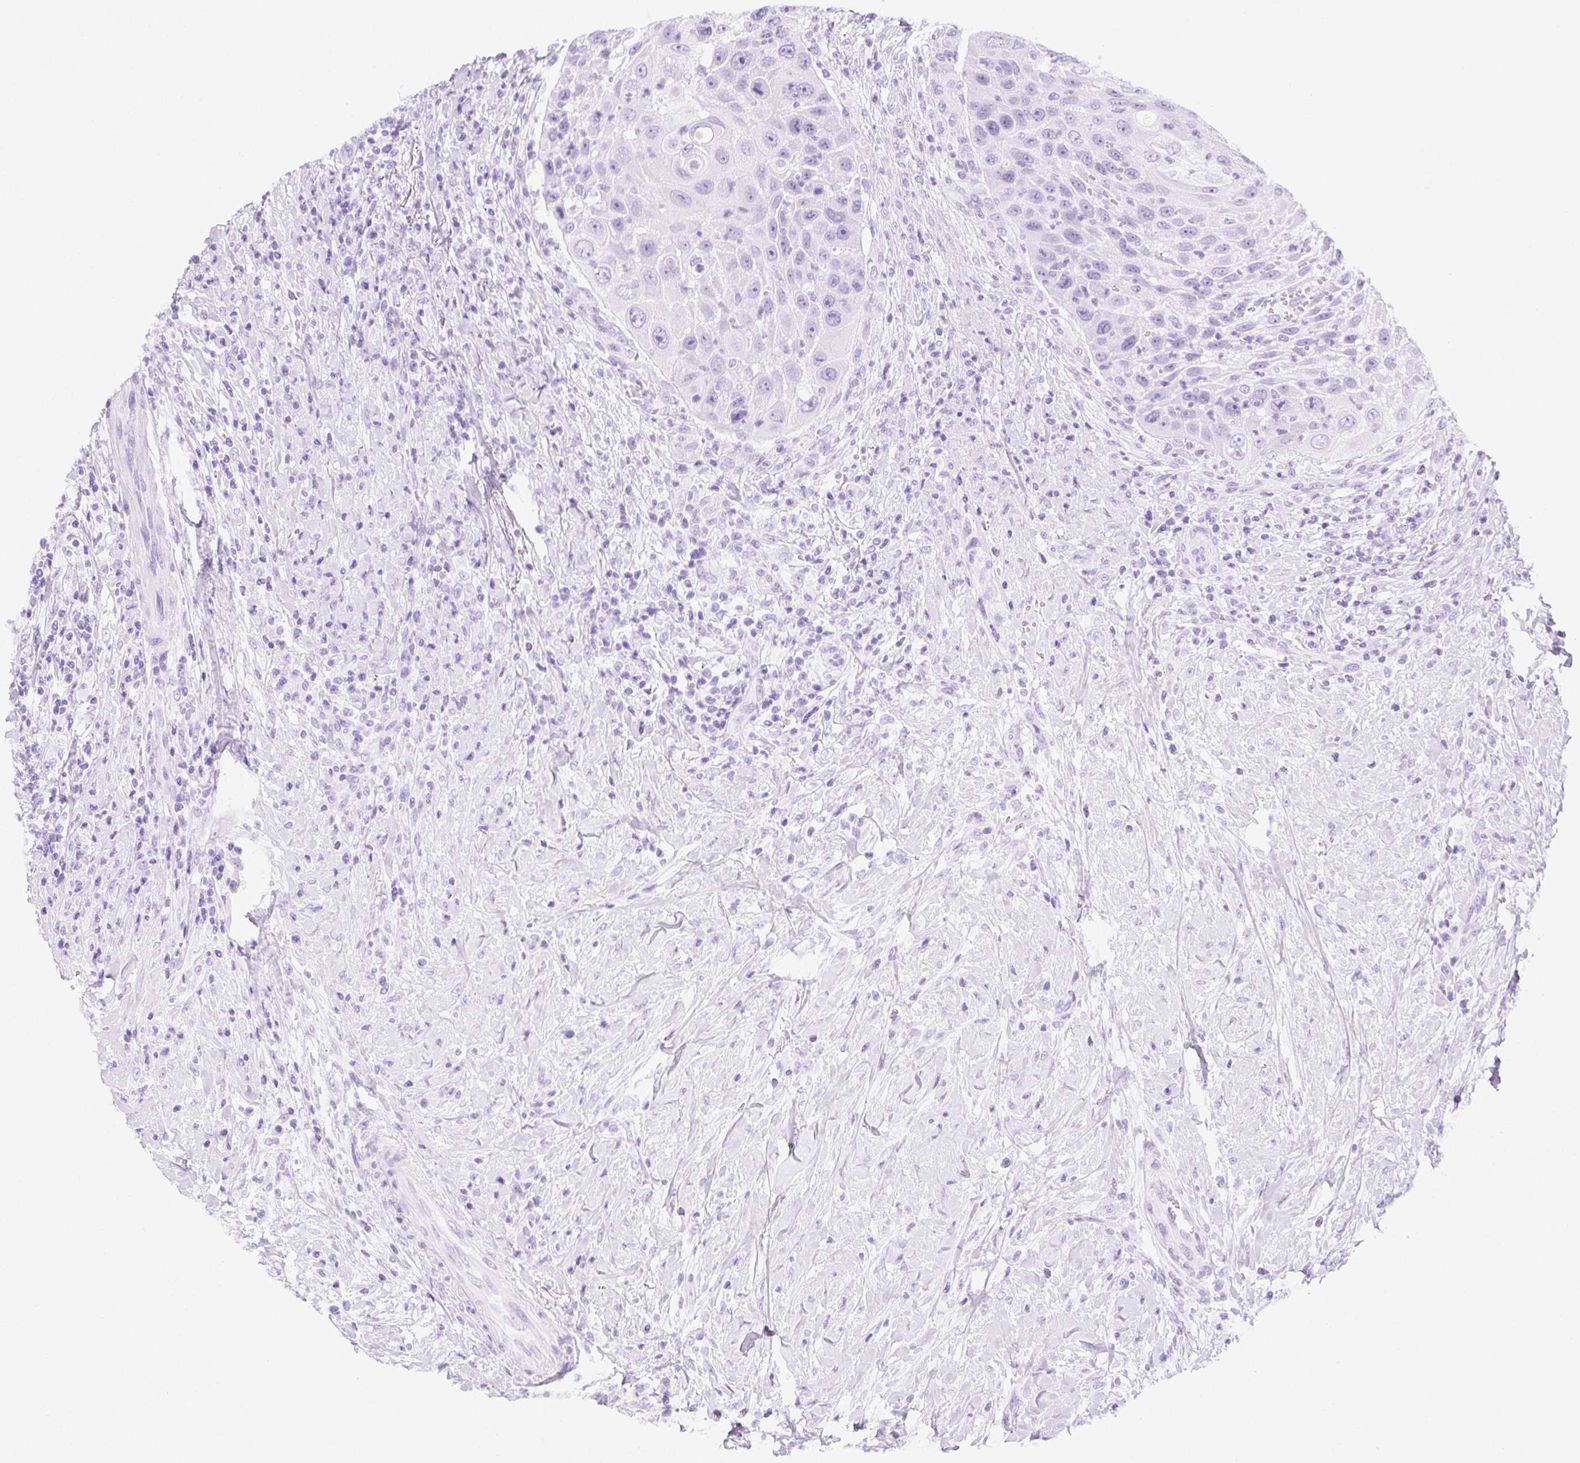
{"staining": {"intensity": "negative", "quantity": "none", "location": "none"}, "tissue": "head and neck cancer", "cell_type": "Tumor cells", "image_type": "cancer", "snomed": [{"axis": "morphology", "description": "Squamous cell carcinoma, NOS"}, {"axis": "topography", "description": "Head-Neck"}], "caption": "This image is of squamous cell carcinoma (head and neck) stained with immunohistochemistry to label a protein in brown with the nuclei are counter-stained blue. There is no expression in tumor cells.", "gene": "CLDN10", "patient": {"sex": "male", "age": 69}}